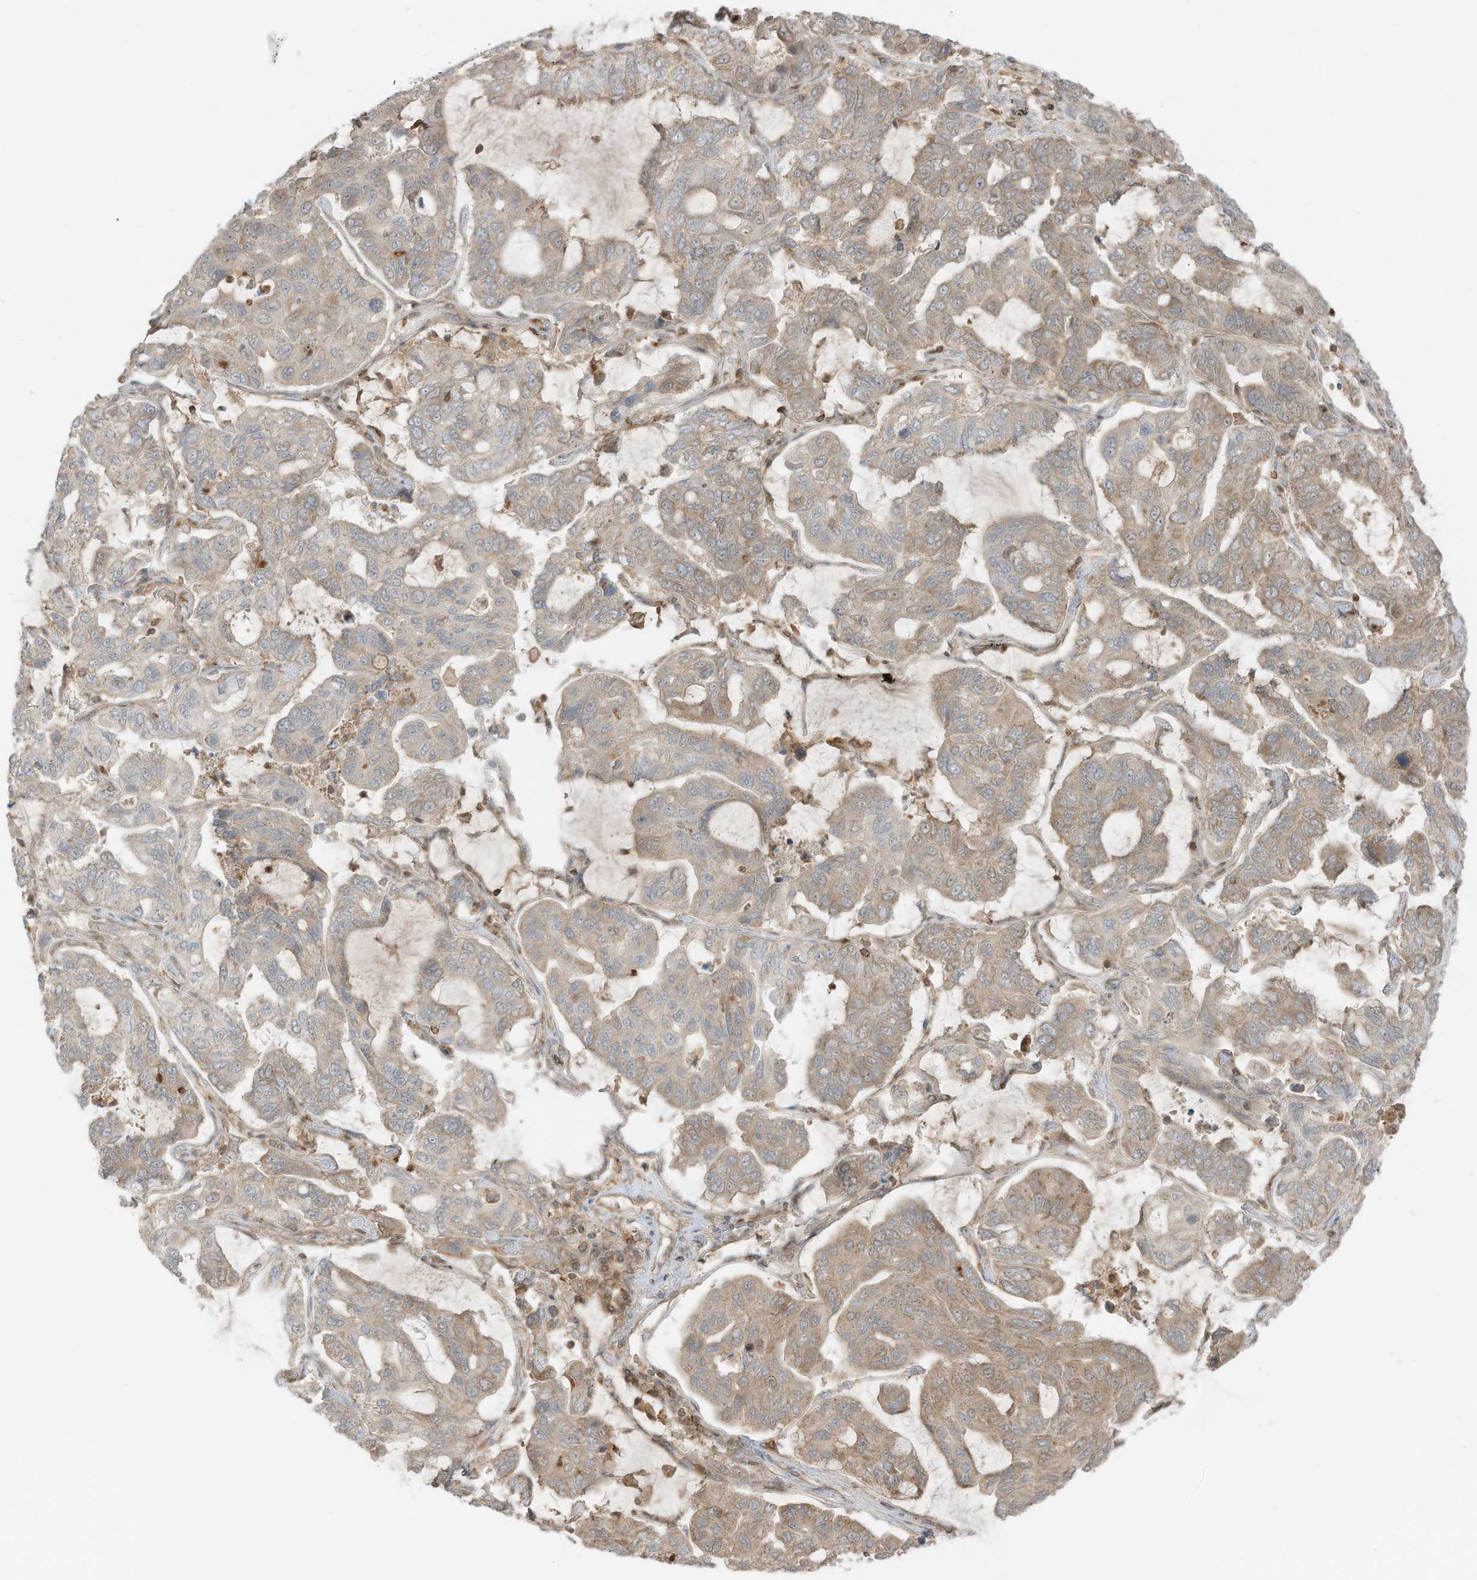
{"staining": {"intensity": "weak", "quantity": "25%-75%", "location": "cytoplasmic/membranous"}, "tissue": "lung cancer", "cell_type": "Tumor cells", "image_type": "cancer", "snomed": [{"axis": "morphology", "description": "Adenocarcinoma, NOS"}, {"axis": "topography", "description": "Lung"}], "caption": "Protein expression analysis of human lung adenocarcinoma reveals weak cytoplasmic/membranous expression in about 25%-75% of tumor cells.", "gene": "SLC25A12", "patient": {"sex": "male", "age": 64}}